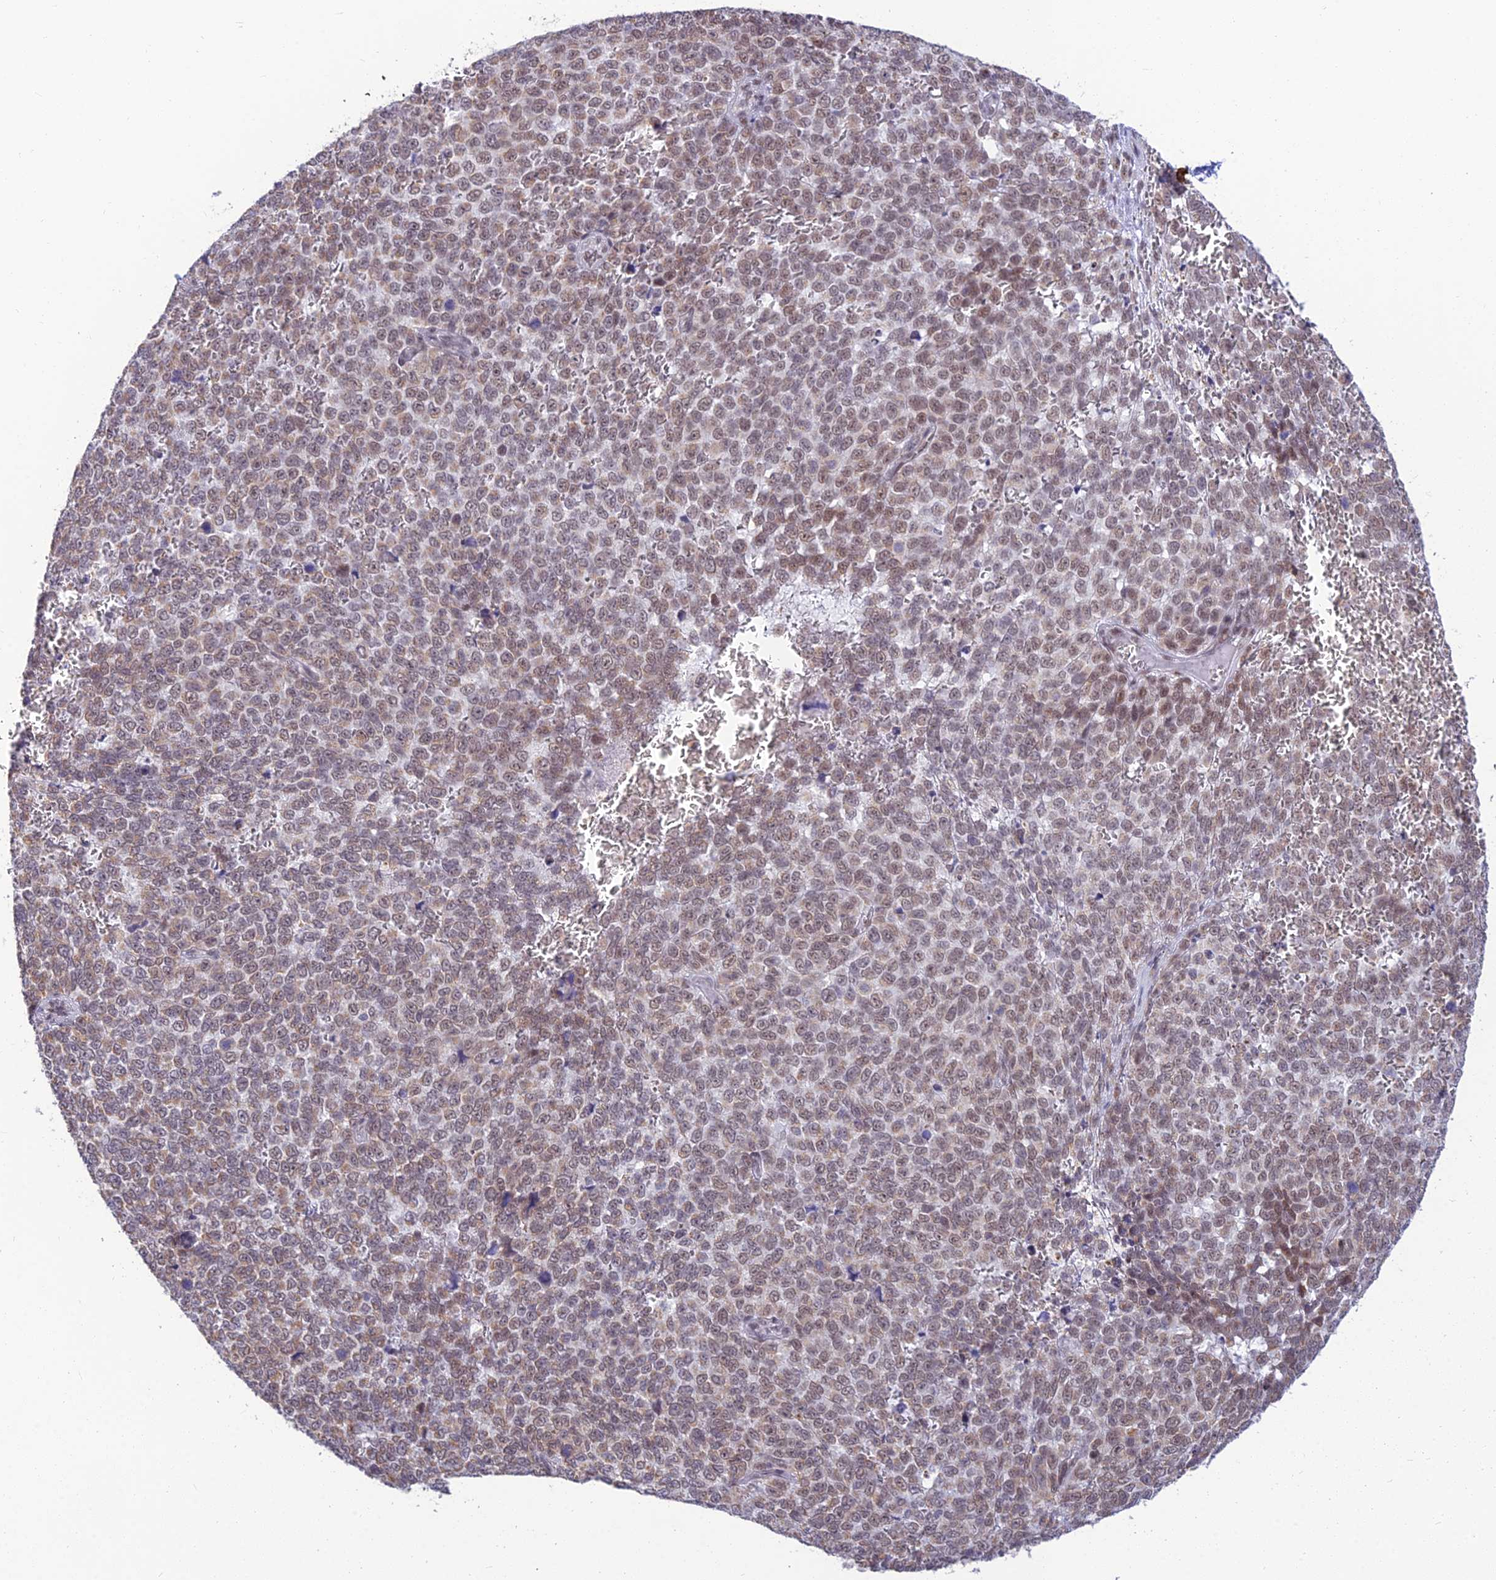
{"staining": {"intensity": "weak", "quantity": ">75%", "location": "cytoplasmic/membranous,nuclear"}, "tissue": "melanoma", "cell_type": "Tumor cells", "image_type": "cancer", "snomed": [{"axis": "morphology", "description": "Malignant melanoma, NOS"}, {"axis": "topography", "description": "Nose, NOS"}], "caption": "Melanoma stained for a protein reveals weak cytoplasmic/membranous and nuclear positivity in tumor cells. The protein of interest is stained brown, and the nuclei are stained in blue (DAB IHC with brightfield microscopy, high magnification).", "gene": "C2orf49", "patient": {"sex": "female", "age": 48}}